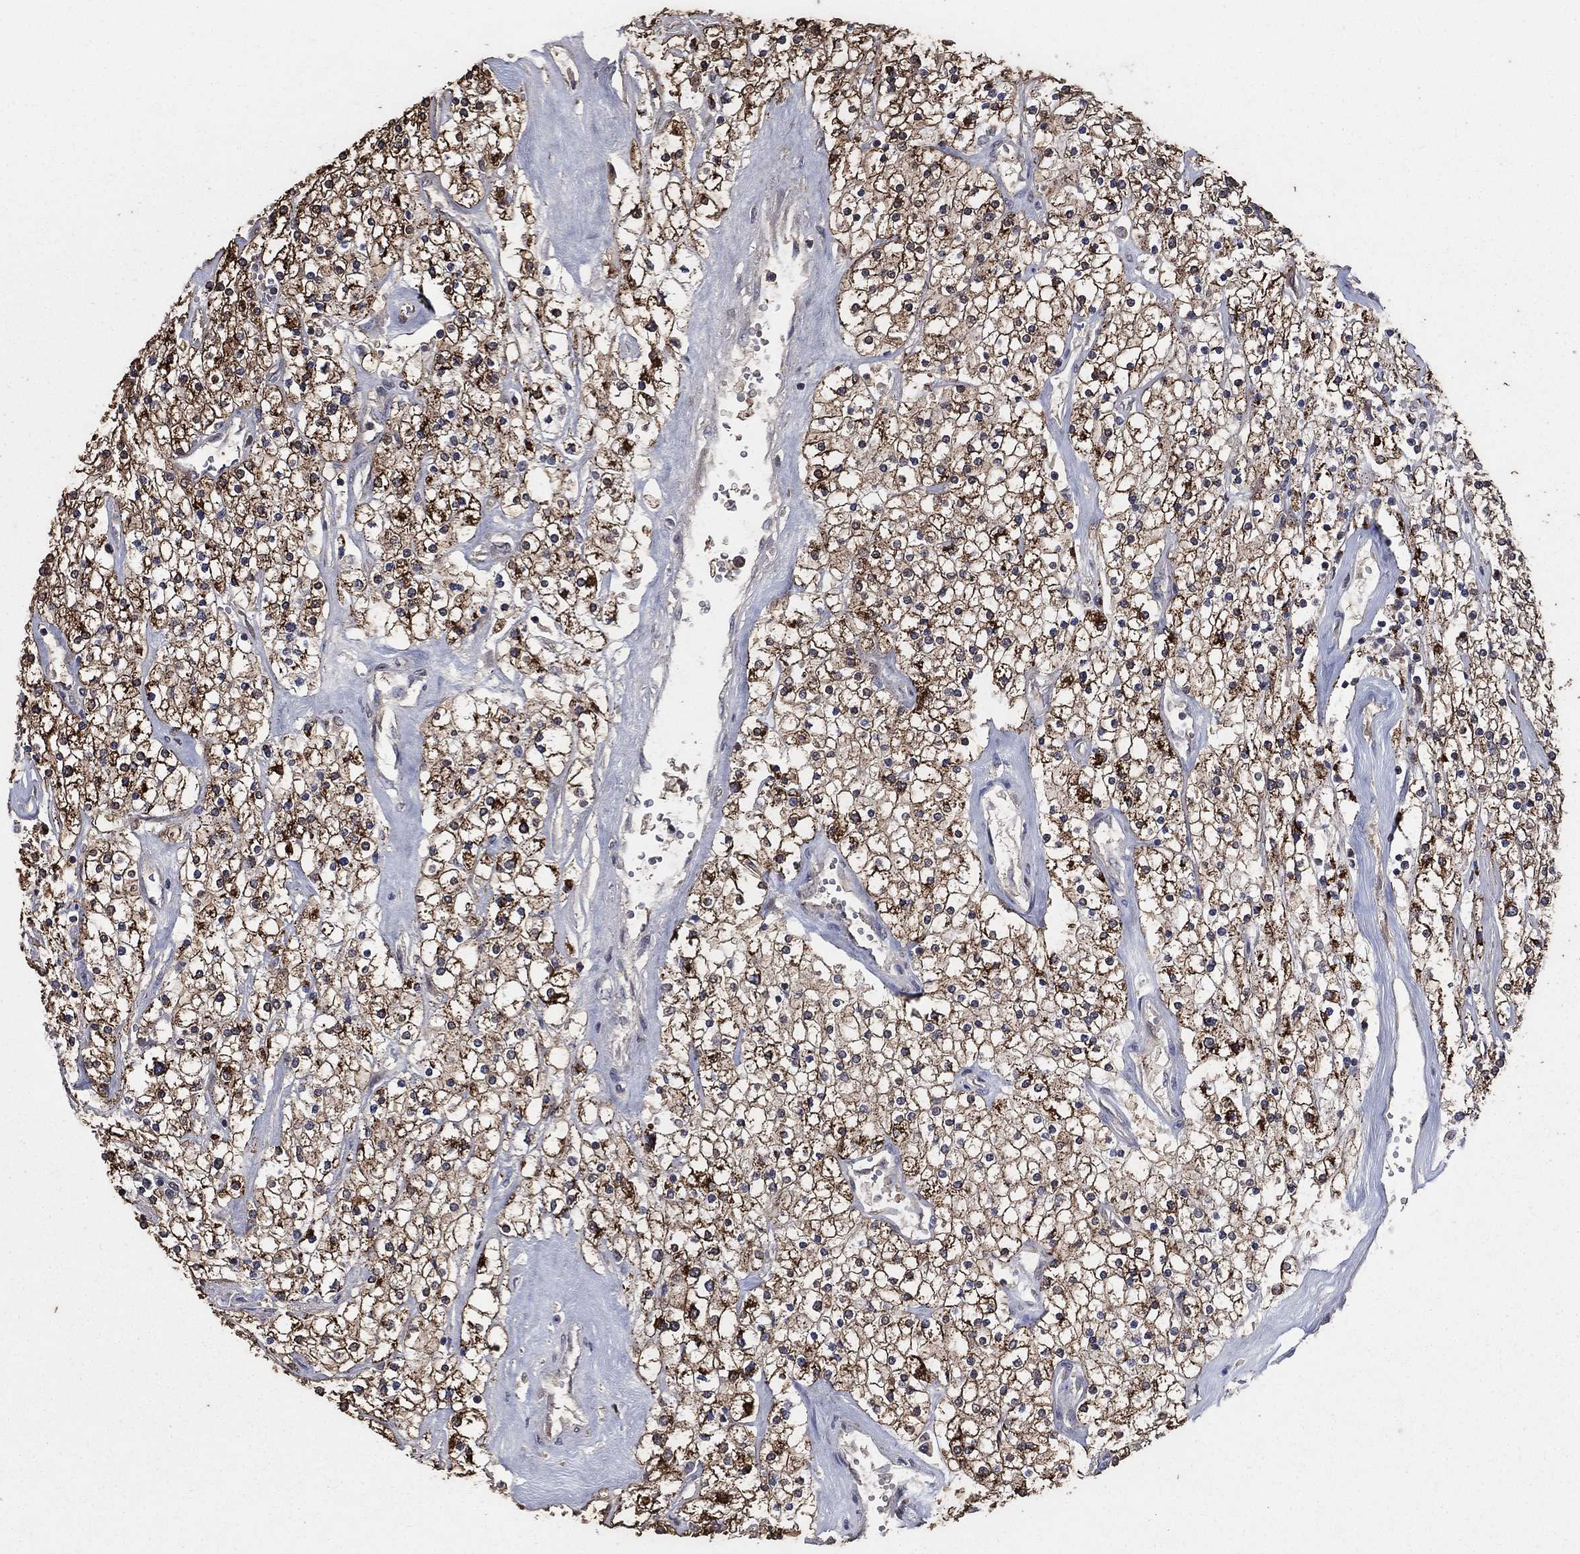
{"staining": {"intensity": "strong", "quantity": ">75%", "location": "cytoplasmic/membranous"}, "tissue": "renal cancer", "cell_type": "Tumor cells", "image_type": "cancer", "snomed": [{"axis": "morphology", "description": "Adenocarcinoma, NOS"}, {"axis": "topography", "description": "Kidney"}], "caption": "Renal cancer (adenocarcinoma) stained for a protein (brown) reveals strong cytoplasmic/membranous positive positivity in about >75% of tumor cells.", "gene": "MRPS24", "patient": {"sex": "male", "age": 80}}